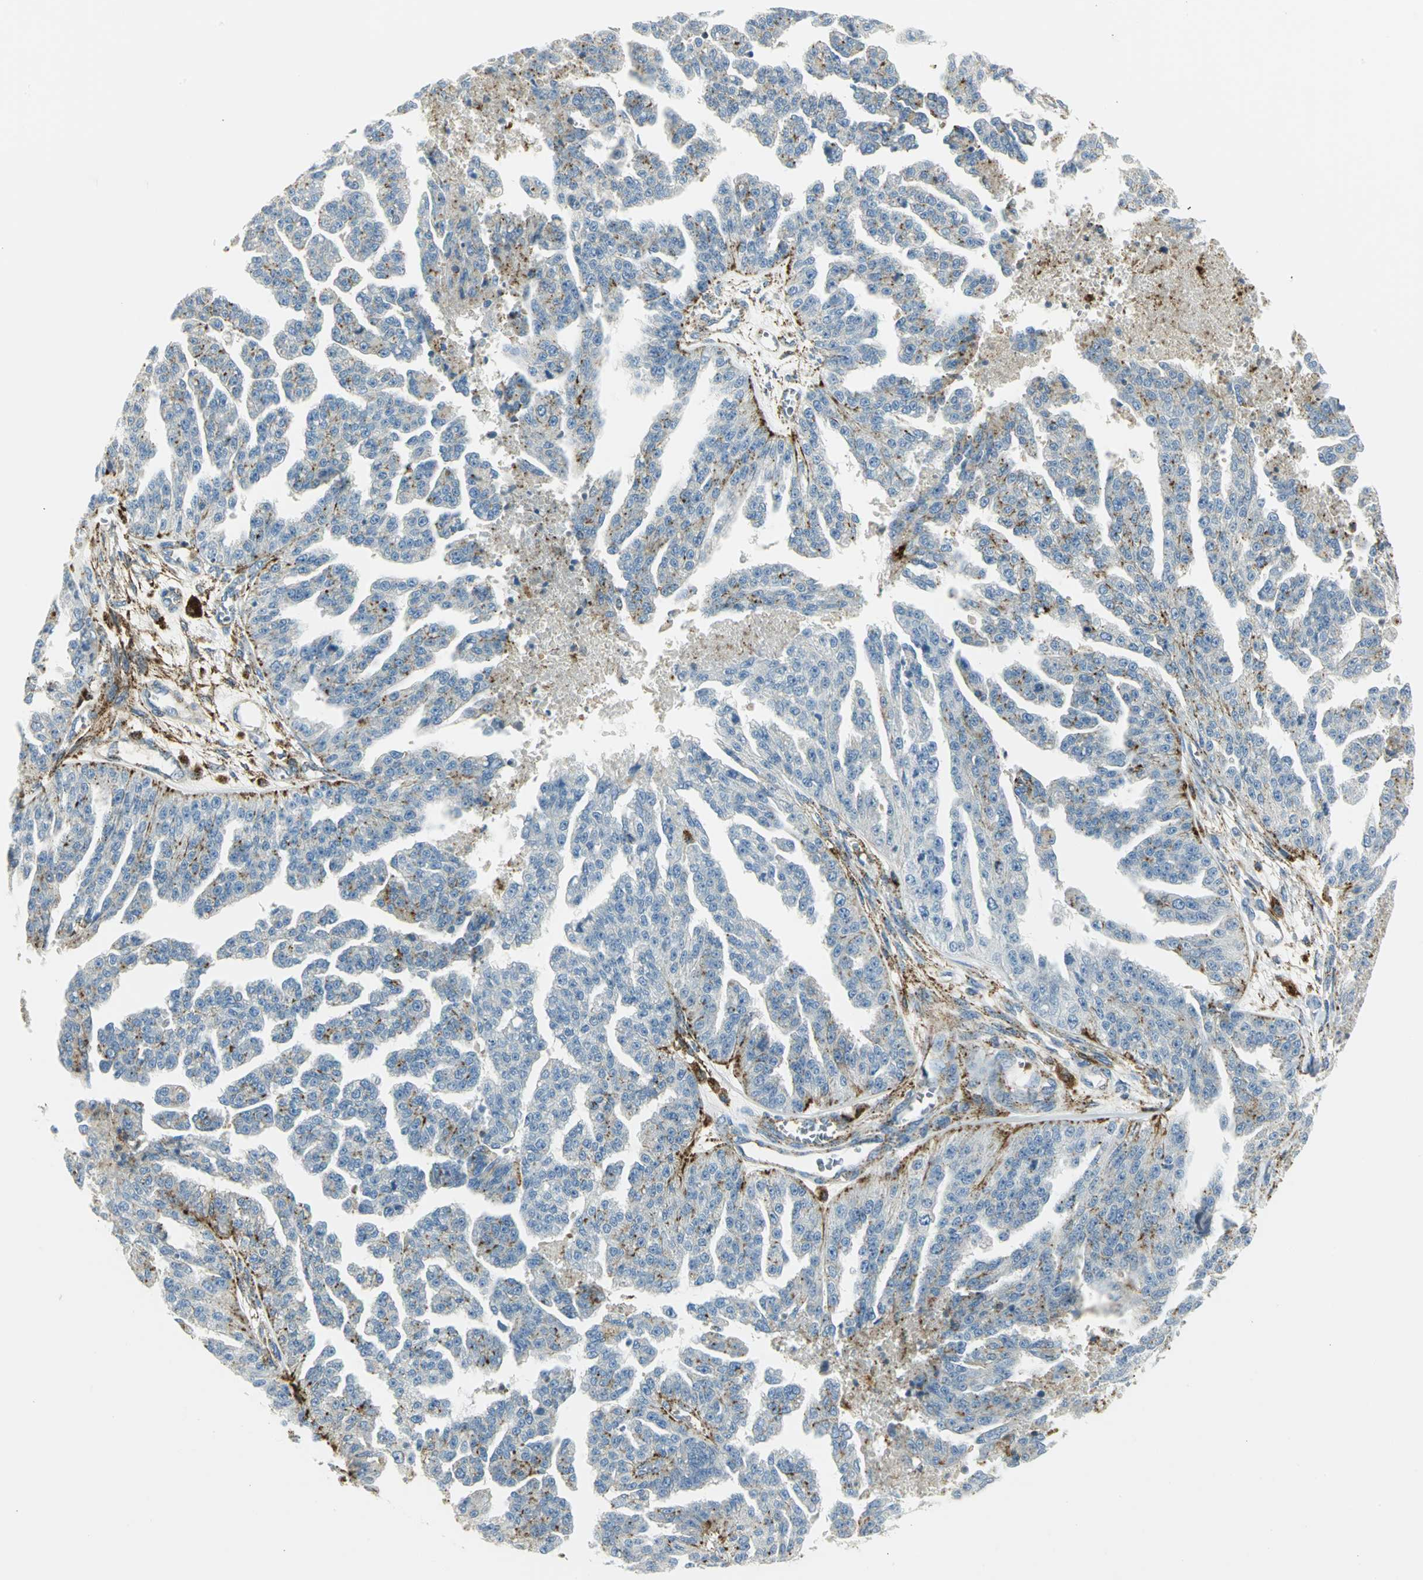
{"staining": {"intensity": "moderate", "quantity": "25%-75%", "location": "cytoplasmic/membranous"}, "tissue": "ovarian cancer", "cell_type": "Tumor cells", "image_type": "cancer", "snomed": [{"axis": "morphology", "description": "Cystadenocarcinoma, serous, NOS"}, {"axis": "topography", "description": "Ovary"}], "caption": "There is medium levels of moderate cytoplasmic/membranous staining in tumor cells of ovarian cancer (serous cystadenocarcinoma), as demonstrated by immunohistochemical staining (brown color).", "gene": "ARSA", "patient": {"sex": "female", "age": 58}}